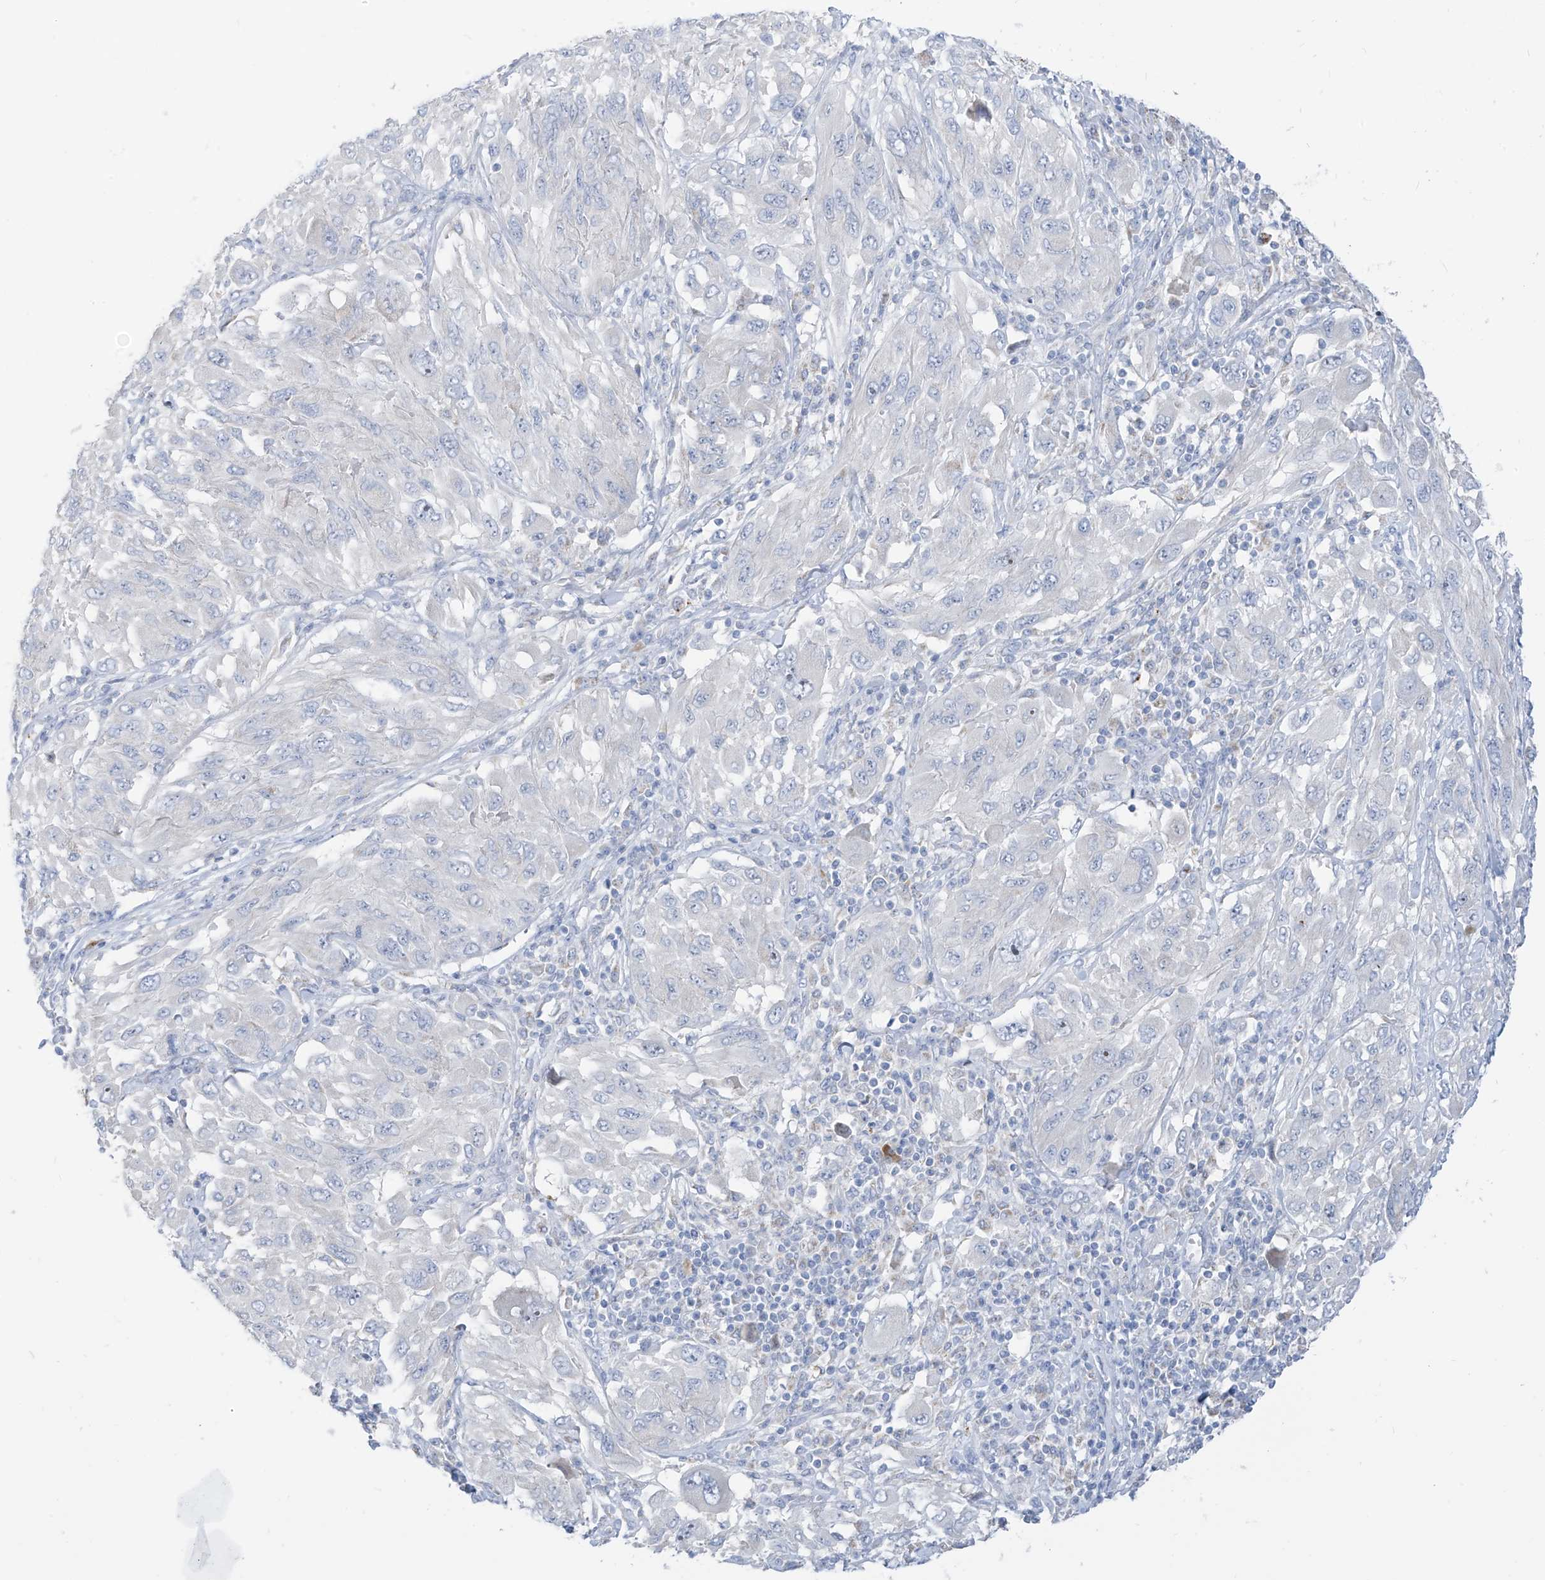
{"staining": {"intensity": "negative", "quantity": "none", "location": "none"}, "tissue": "melanoma", "cell_type": "Tumor cells", "image_type": "cancer", "snomed": [{"axis": "morphology", "description": "Malignant melanoma, NOS"}, {"axis": "topography", "description": "Skin"}], "caption": "Tumor cells show no significant expression in melanoma. The staining is performed using DAB (3,3'-diaminobenzidine) brown chromogen with nuclei counter-stained in using hematoxylin.", "gene": "ZNF404", "patient": {"sex": "female", "age": 91}}